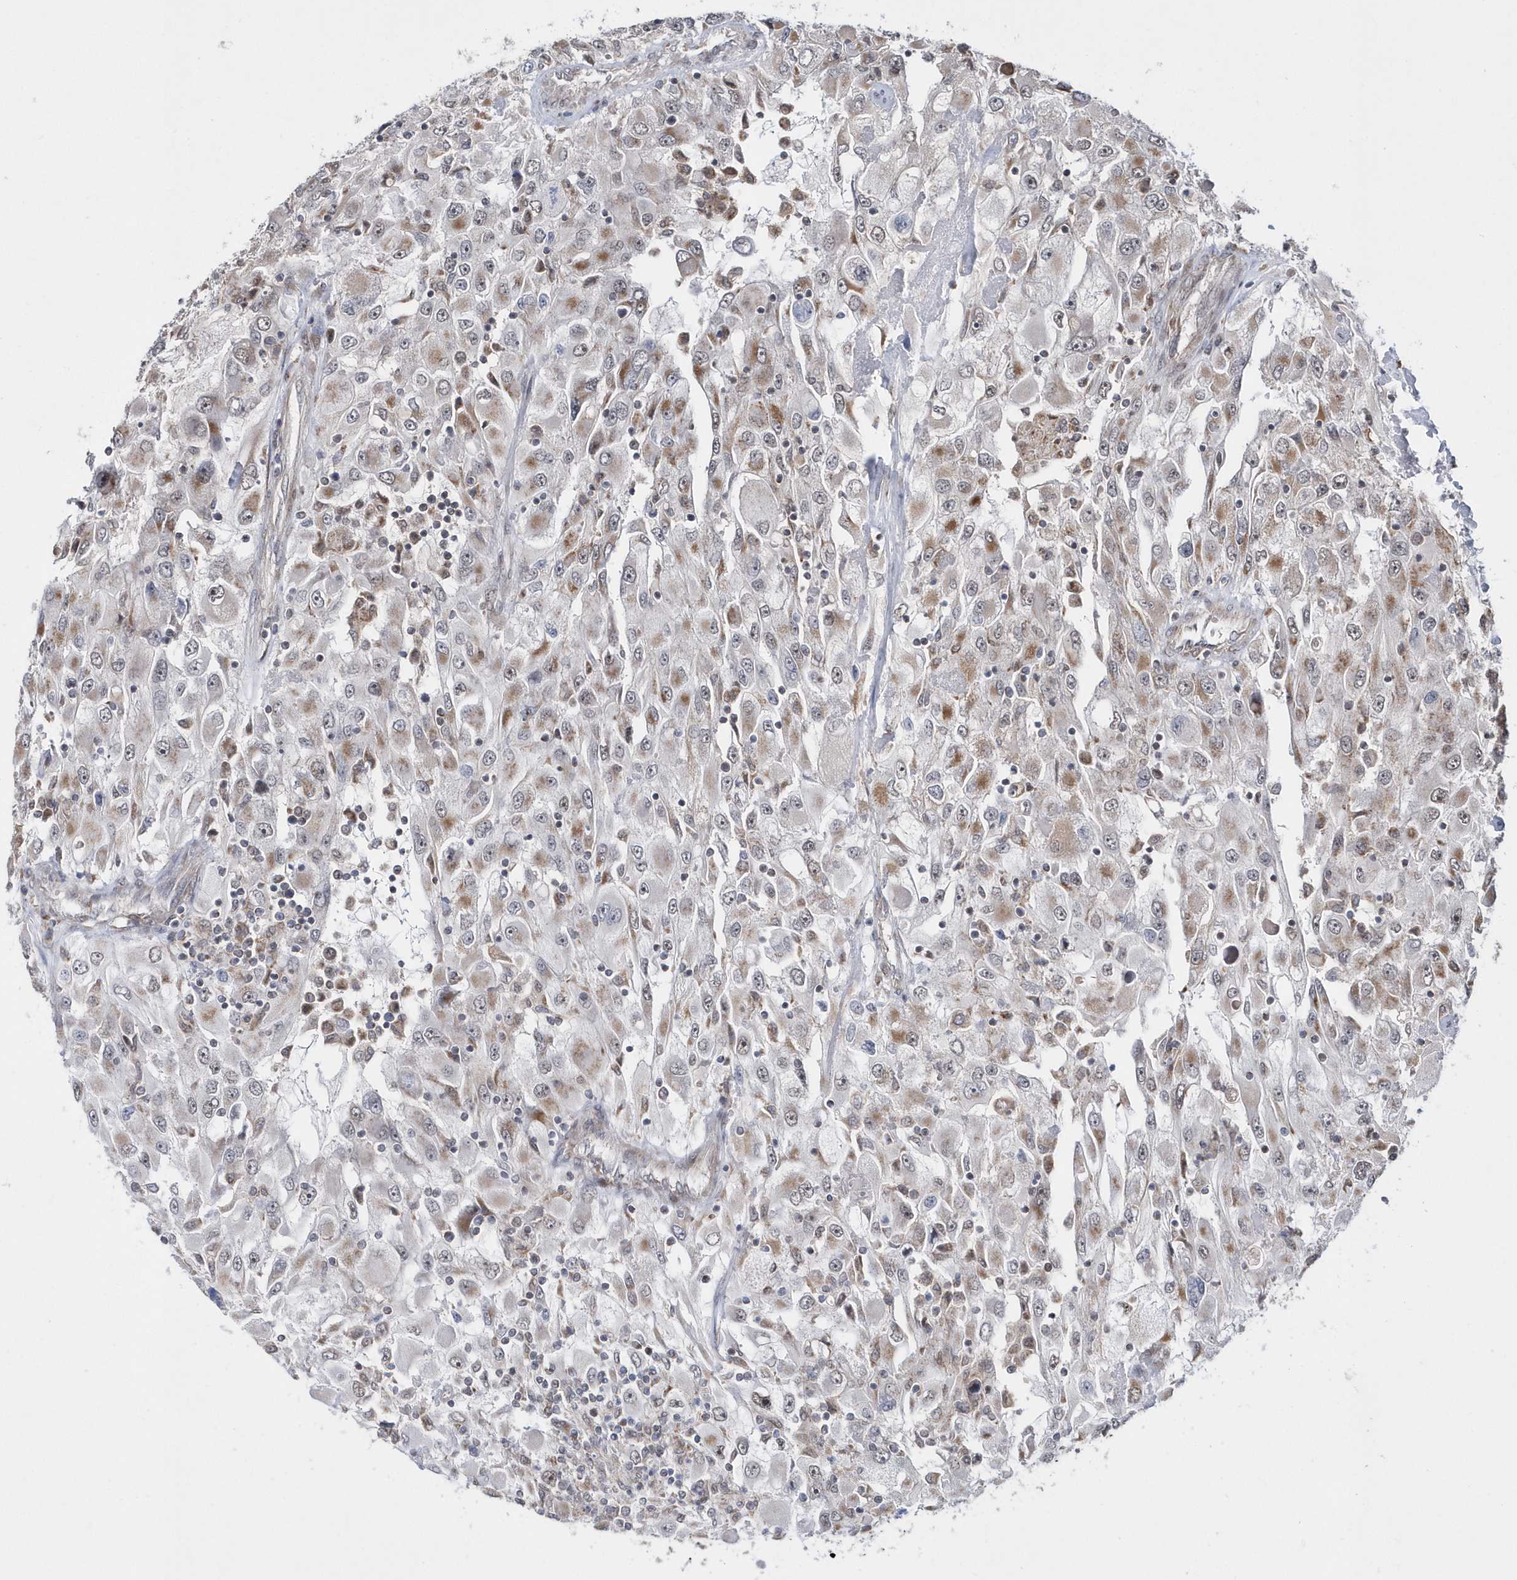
{"staining": {"intensity": "moderate", "quantity": "<25%", "location": "cytoplasmic/membranous"}, "tissue": "renal cancer", "cell_type": "Tumor cells", "image_type": "cancer", "snomed": [{"axis": "morphology", "description": "Adenocarcinoma, NOS"}, {"axis": "topography", "description": "Kidney"}], "caption": "This is a photomicrograph of immunohistochemistry (IHC) staining of renal cancer, which shows moderate staining in the cytoplasmic/membranous of tumor cells.", "gene": "DALRD3", "patient": {"sex": "female", "age": 52}}